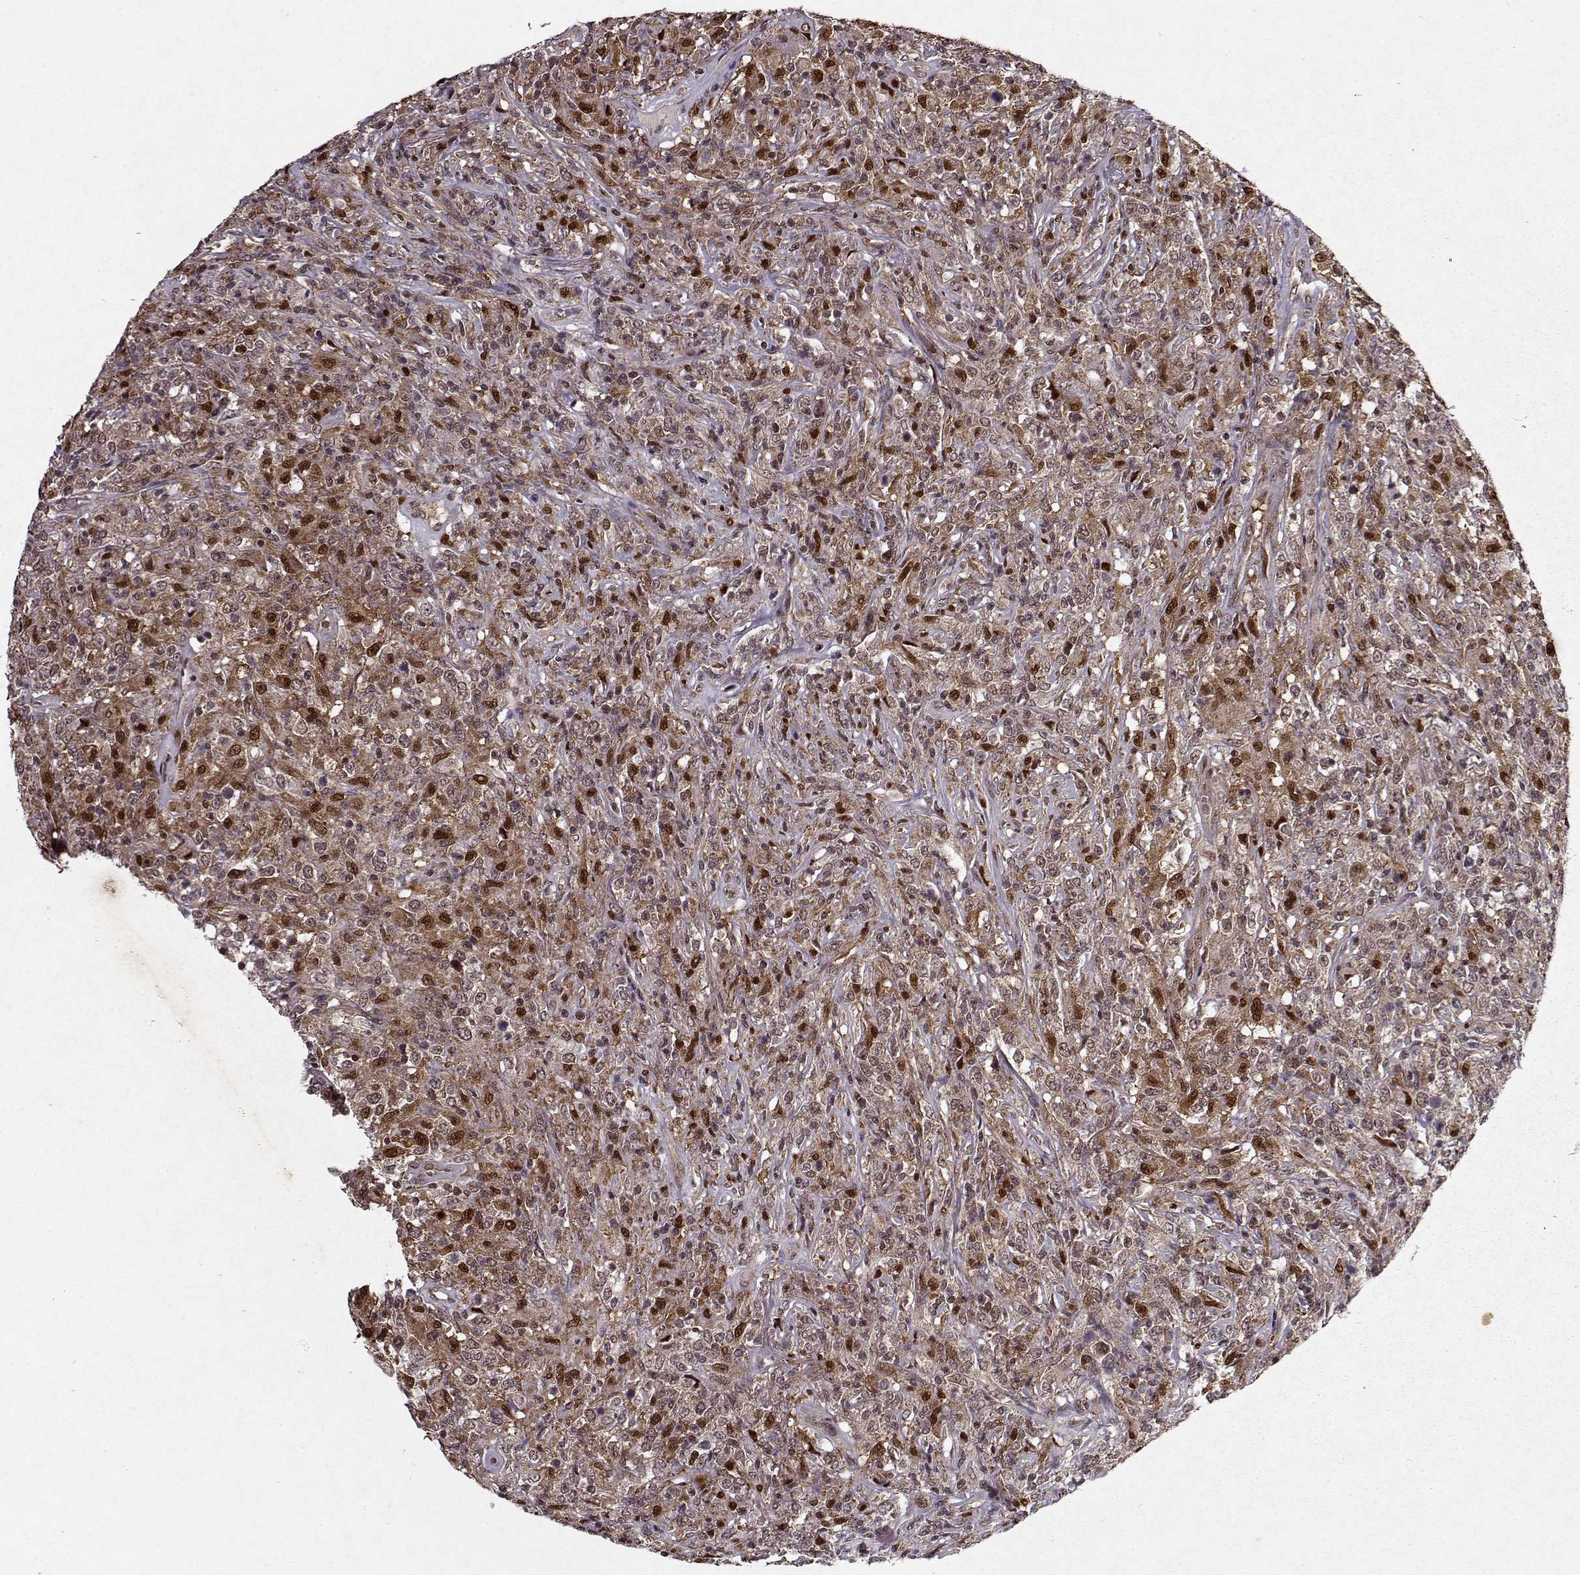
{"staining": {"intensity": "weak", "quantity": ">75%", "location": "cytoplasmic/membranous"}, "tissue": "lymphoma", "cell_type": "Tumor cells", "image_type": "cancer", "snomed": [{"axis": "morphology", "description": "Malignant lymphoma, non-Hodgkin's type, High grade"}, {"axis": "topography", "description": "Lung"}], "caption": "A brown stain shows weak cytoplasmic/membranous positivity of a protein in malignant lymphoma, non-Hodgkin's type (high-grade) tumor cells.", "gene": "PSMA7", "patient": {"sex": "male", "age": 79}}